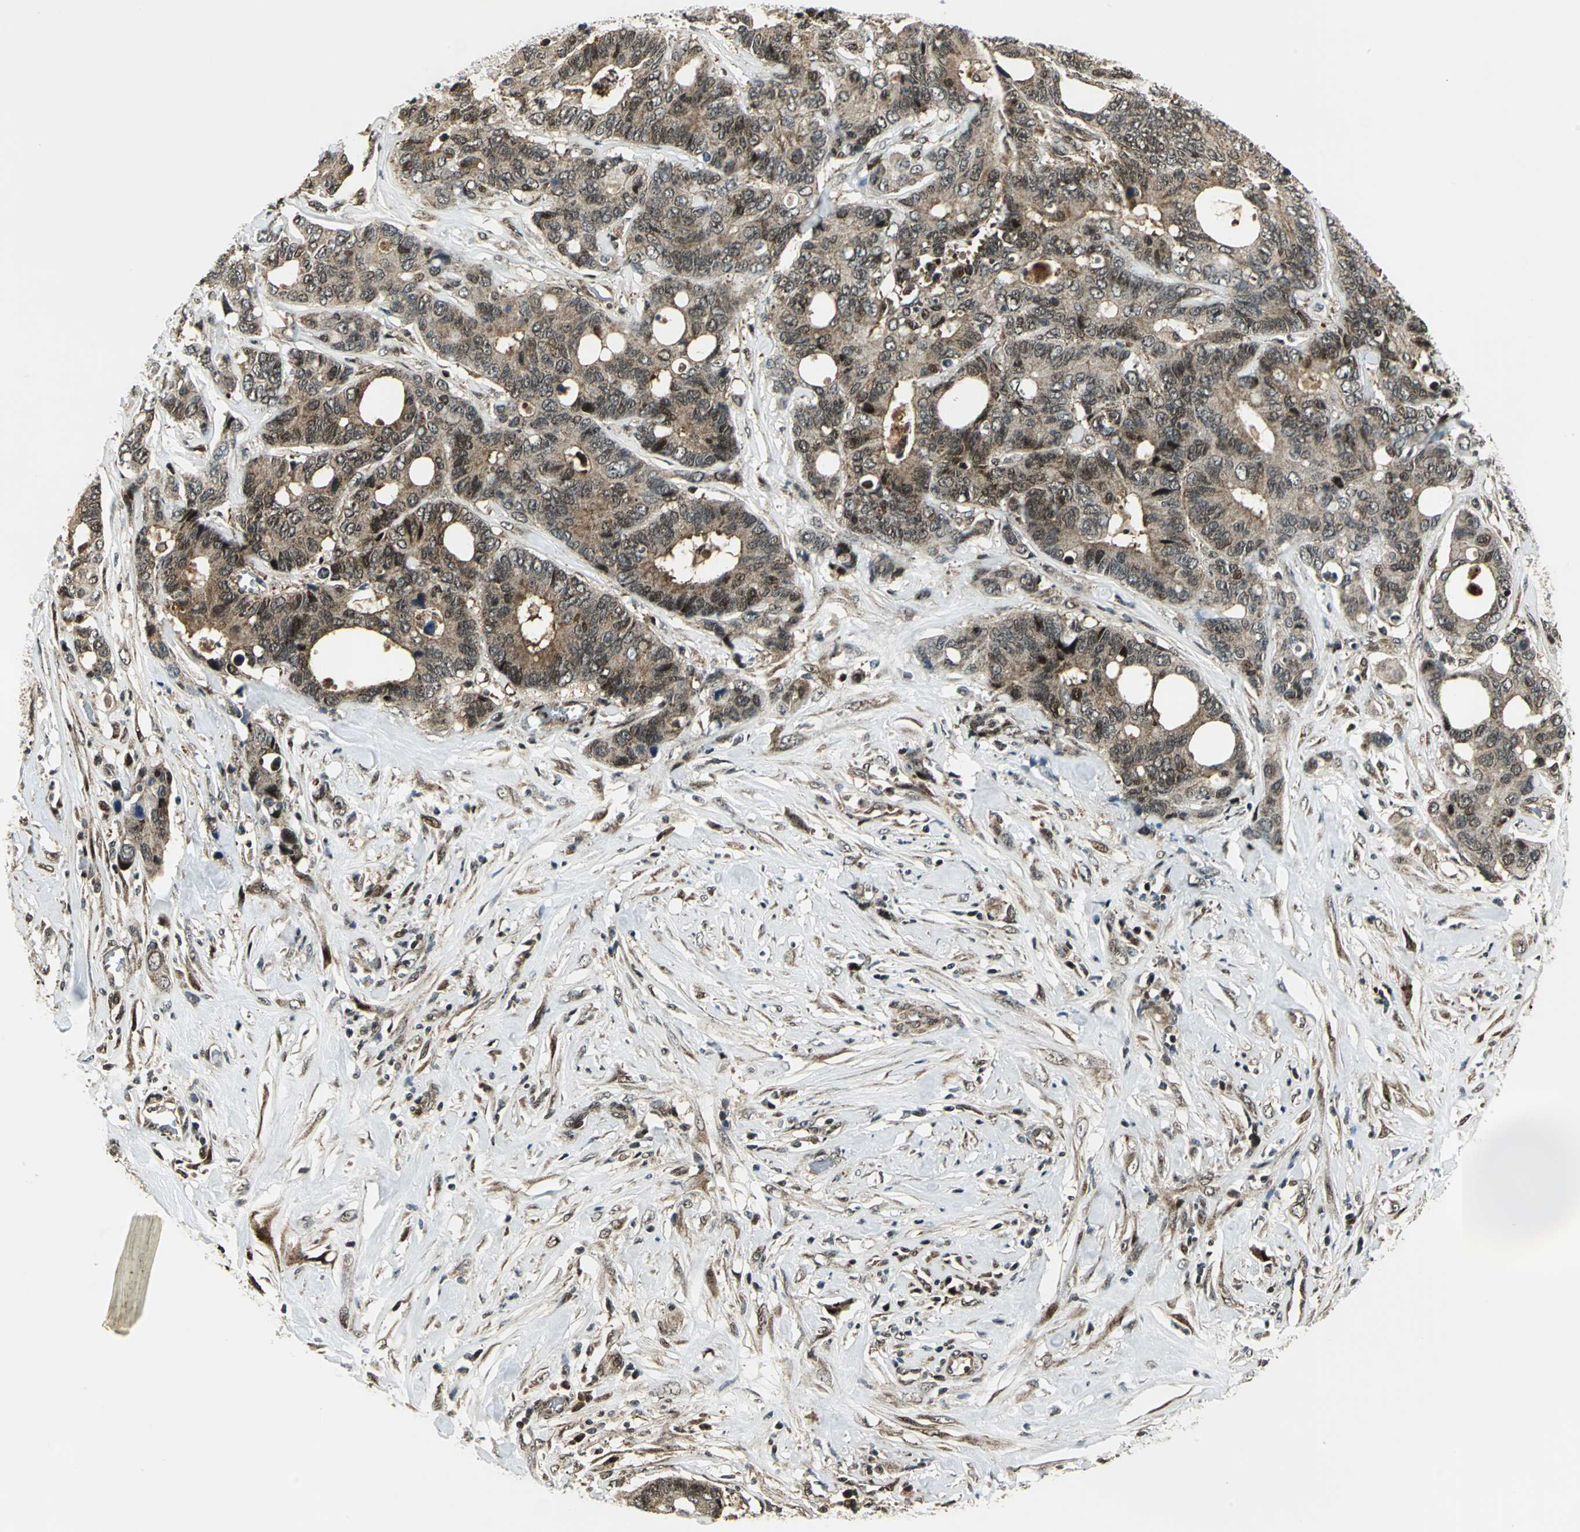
{"staining": {"intensity": "moderate", "quantity": ">75%", "location": "cytoplasmic/membranous,nuclear"}, "tissue": "colorectal cancer", "cell_type": "Tumor cells", "image_type": "cancer", "snomed": [{"axis": "morphology", "description": "Adenocarcinoma, NOS"}, {"axis": "topography", "description": "Rectum"}], "caption": "Protein expression analysis of colorectal cancer exhibits moderate cytoplasmic/membranous and nuclear staining in about >75% of tumor cells. (DAB IHC with brightfield microscopy, high magnification).", "gene": "COPS5", "patient": {"sex": "male", "age": 55}}